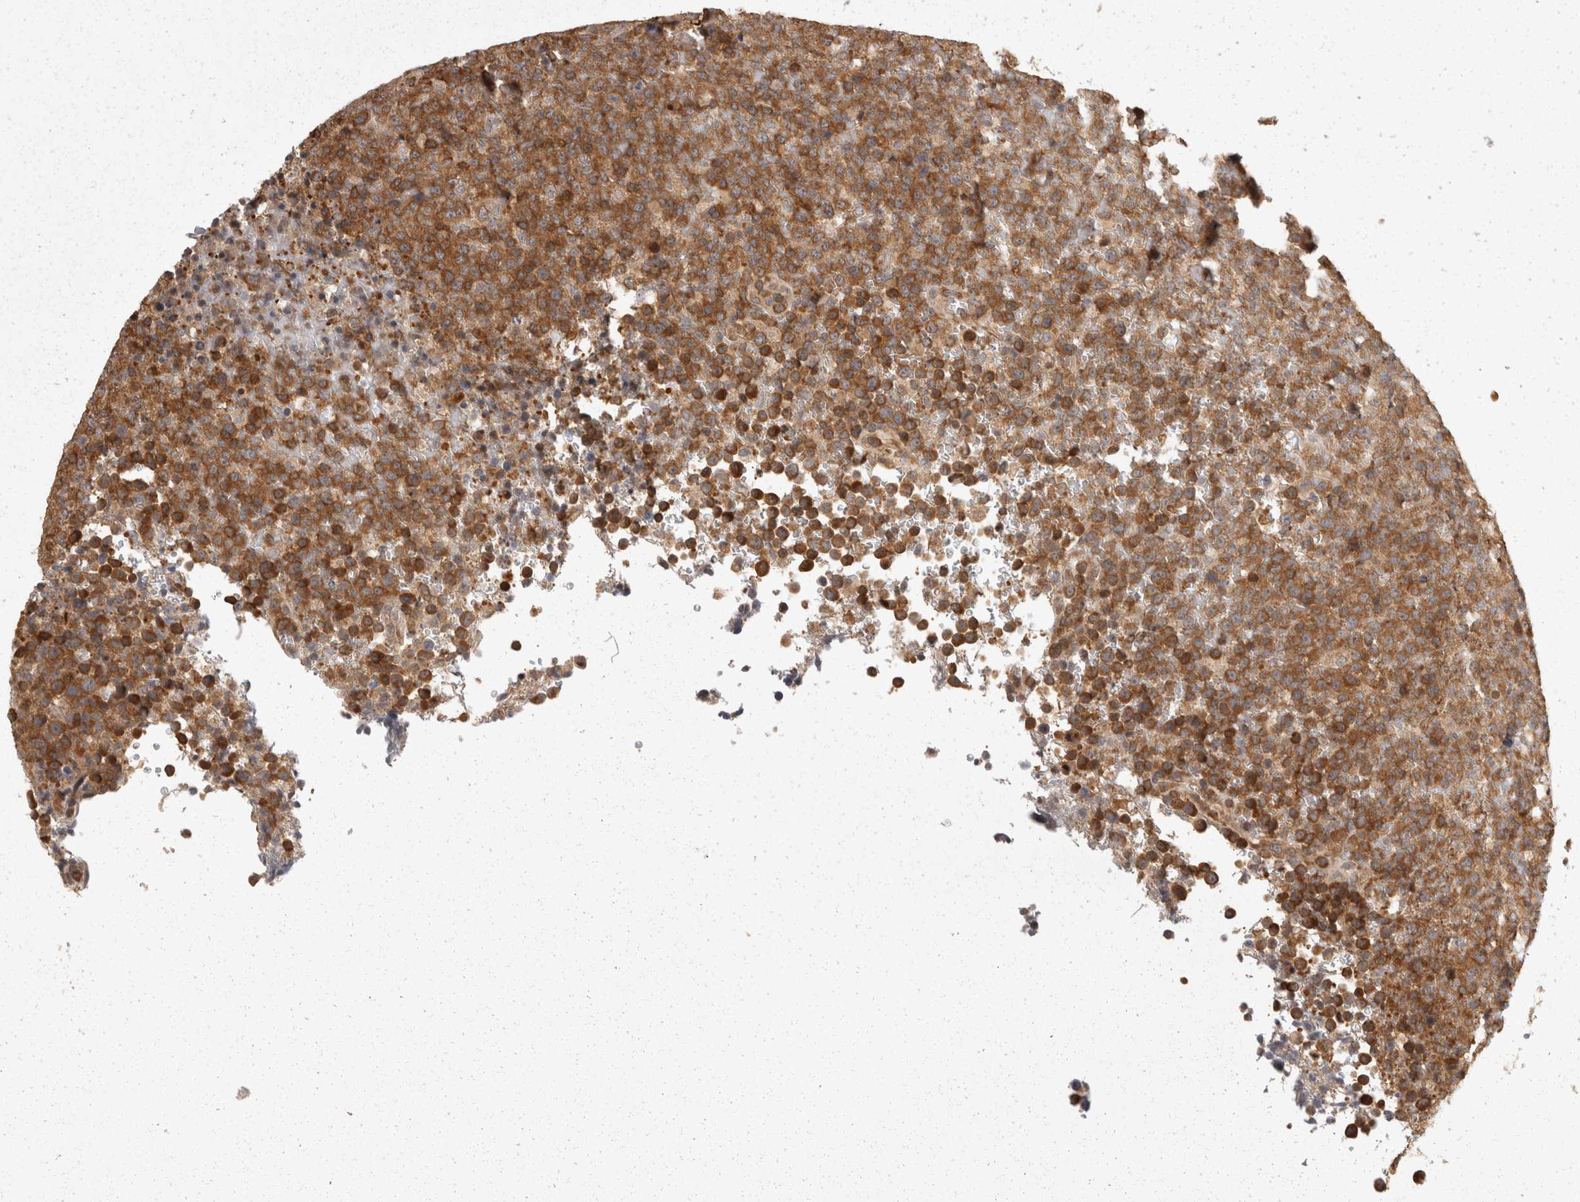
{"staining": {"intensity": "moderate", "quantity": ">75%", "location": "cytoplasmic/membranous"}, "tissue": "lymphoma", "cell_type": "Tumor cells", "image_type": "cancer", "snomed": [{"axis": "morphology", "description": "Malignant lymphoma, non-Hodgkin's type, High grade"}, {"axis": "topography", "description": "Lymph node"}], "caption": "Human high-grade malignant lymphoma, non-Hodgkin's type stained for a protein (brown) reveals moderate cytoplasmic/membranous positive positivity in about >75% of tumor cells.", "gene": "ACAT2", "patient": {"sex": "male", "age": 13}}